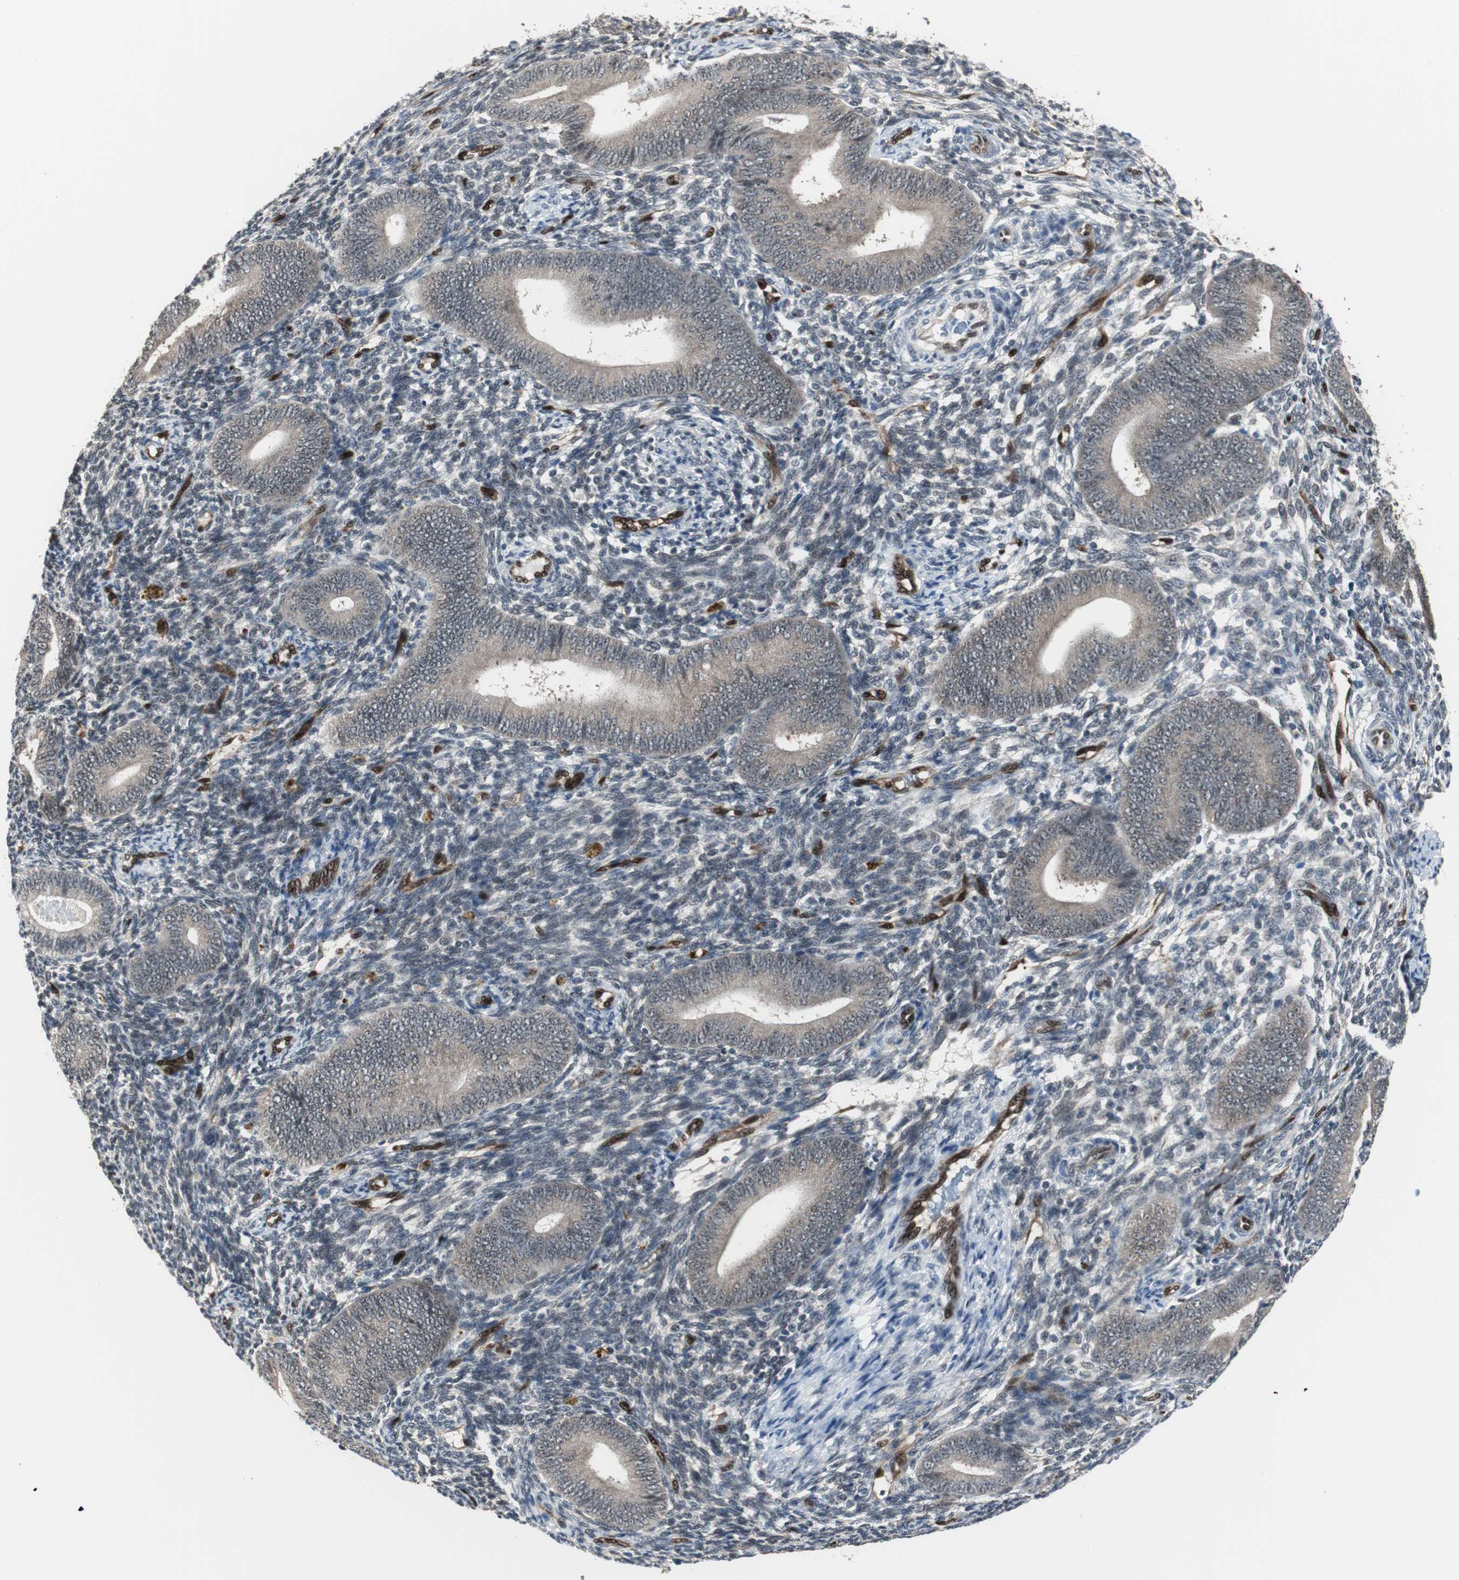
{"staining": {"intensity": "negative", "quantity": "none", "location": "none"}, "tissue": "endometrium", "cell_type": "Cells in endometrial stroma", "image_type": "normal", "snomed": [{"axis": "morphology", "description": "Normal tissue, NOS"}, {"axis": "topography", "description": "Uterus"}, {"axis": "topography", "description": "Endometrium"}], "caption": "Cells in endometrial stroma show no significant protein positivity in unremarkable endometrium.", "gene": "SMAD1", "patient": {"sex": "female", "age": 33}}